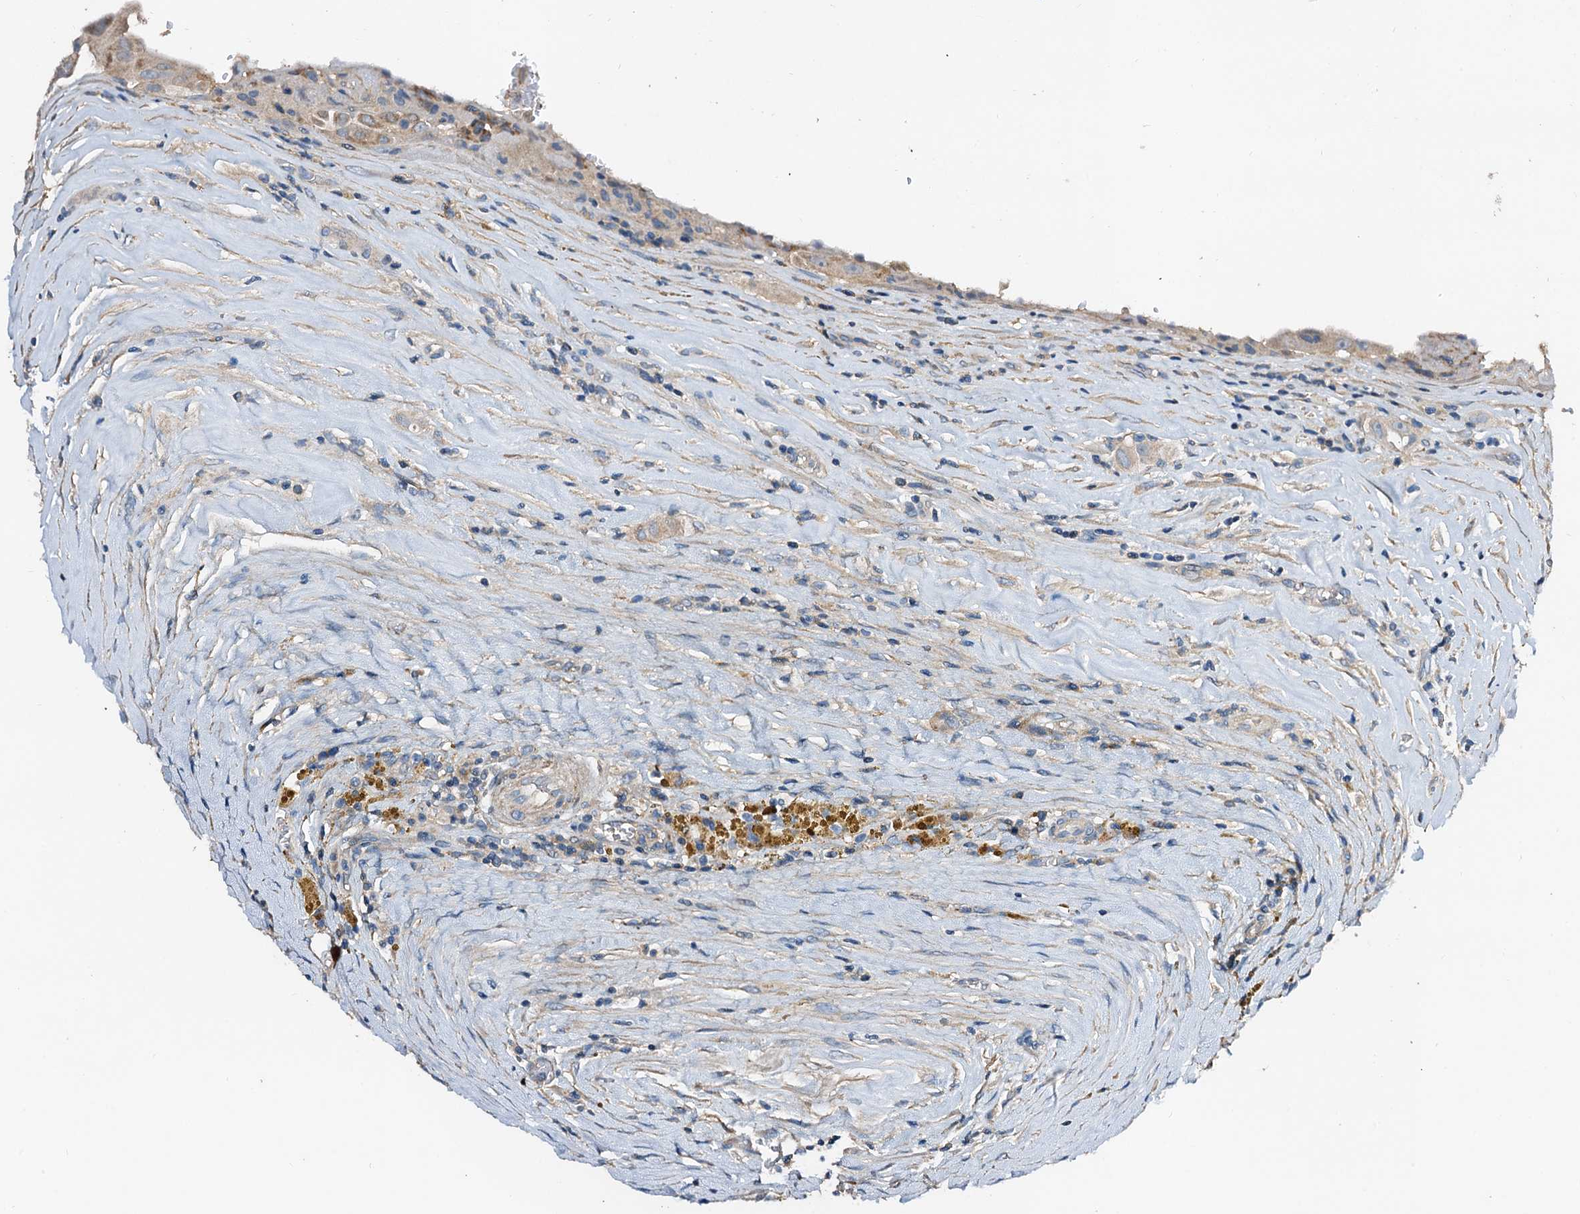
{"staining": {"intensity": "moderate", "quantity": ">75%", "location": "cytoplasmic/membranous"}, "tissue": "thyroid cancer", "cell_type": "Tumor cells", "image_type": "cancer", "snomed": [{"axis": "morphology", "description": "Papillary adenocarcinoma, NOS"}, {"axis": "topography", "description": "Thyroid gland"}], "caption": "A brown stain labels moderate cytoplasmic/membranous staining of a protein in thyroid papillary adenocarcinoma tumor cells.", "gene": "FIBIN", "patient": {"sex": "male", "age": 77}}